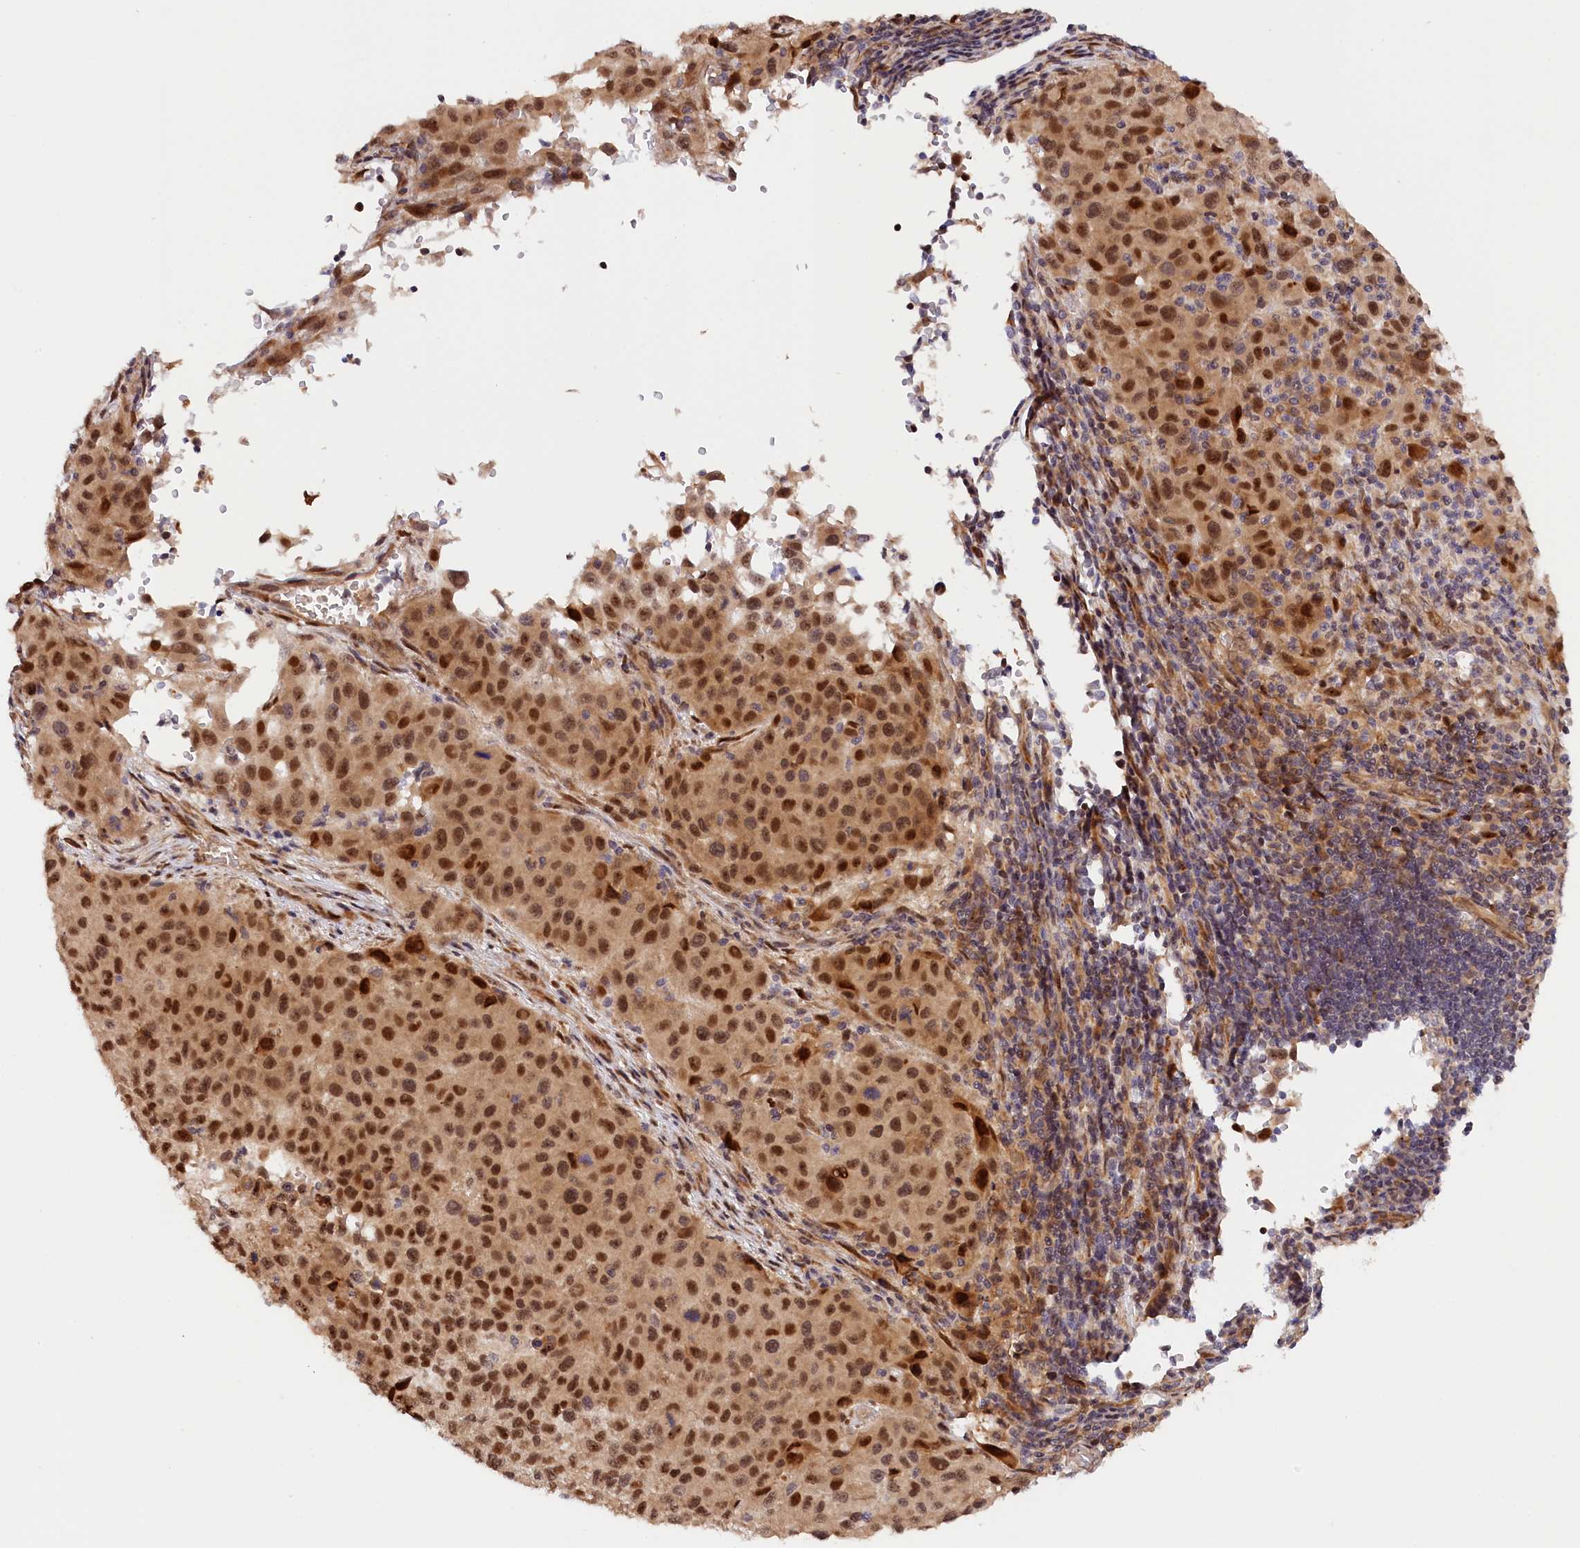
{"staining": {"intensity": "strong", "quantity": ">75%", "location": "nuclear"}, "tissue": "melanoma", "cell_type": "Tumor cells", "image_type": "cancer", "snomed": [{"axis": "morphology", "description": "Malignant melanoma, Metastatic site"}, {"axis": "topography", "description": "Lymph node"}], "caption": "Immunohistochemistry (DAB (3,3'-diaminobenzidine)) staining of human malignant melanoma (metastatic site) reveals strong nuclear protein positivity in about >75% of tumor cells. (brown staining indicates protein expression, while blue staining denotes nuclei).", "gene": "ANKRD24", "patient": {"sex": "male", "age": 61}}